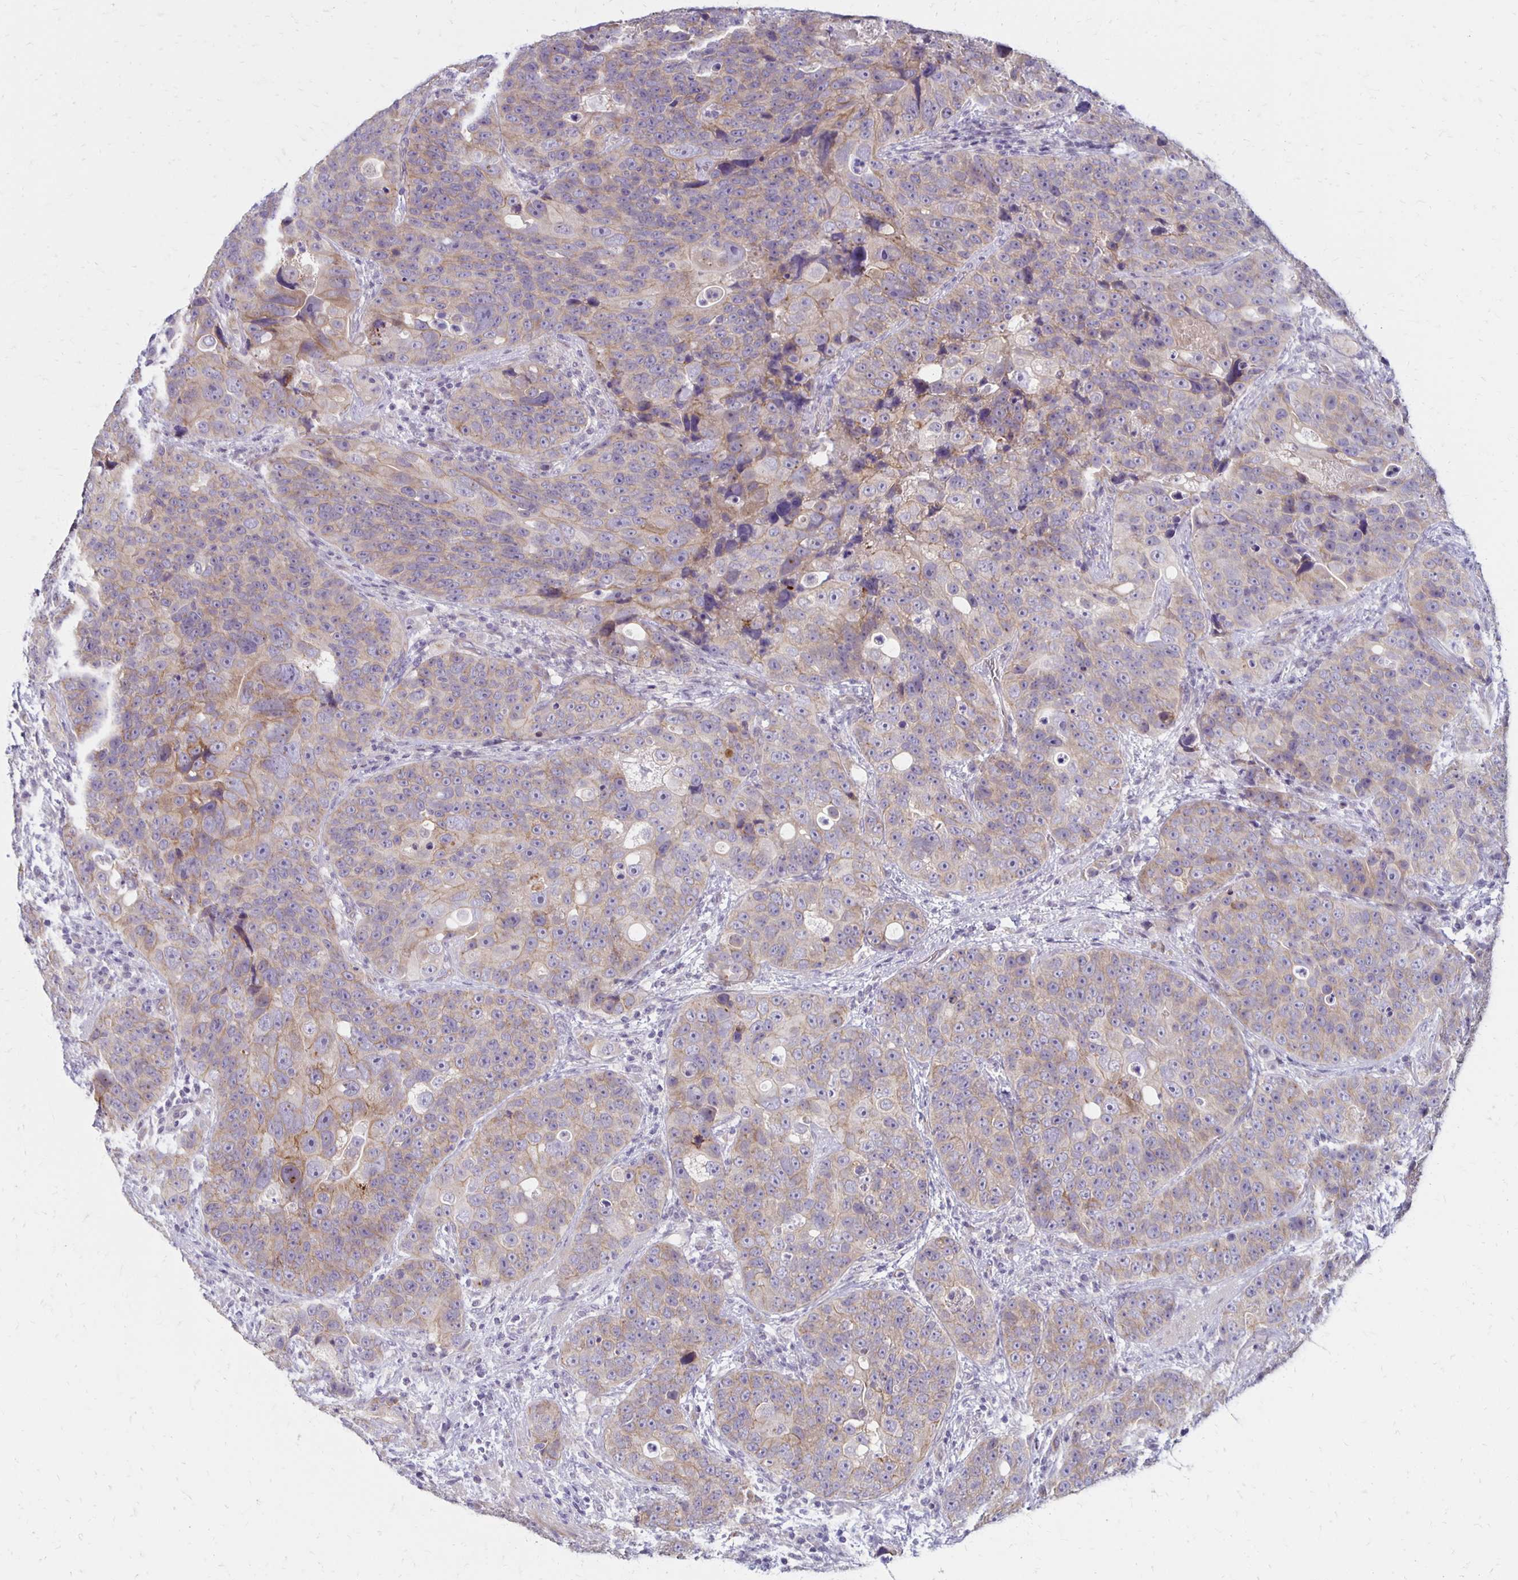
{"staining": {"intensity": "weak", "quantity": "25%-75%", "location": "cytoplasmic/membranous"}, "tissue": "urothelial cancer", "cell_type": "Tumor cells", "image_type": "cancer", "snomed": [{"axis": "morphology", "description": "Urothelial carcinoma, NOS"}, {"axis": "topography", "description": "Urinary bladder"}], "caption": "This is a micrograph of immunohistochemistry (IHC) staining of urothelial cancer, which shows weak positivity in the cytoplasmic/membranous of tumor cells.", "gene": "KATNBL1", "patient": {"sex": "male", "age": 52}}